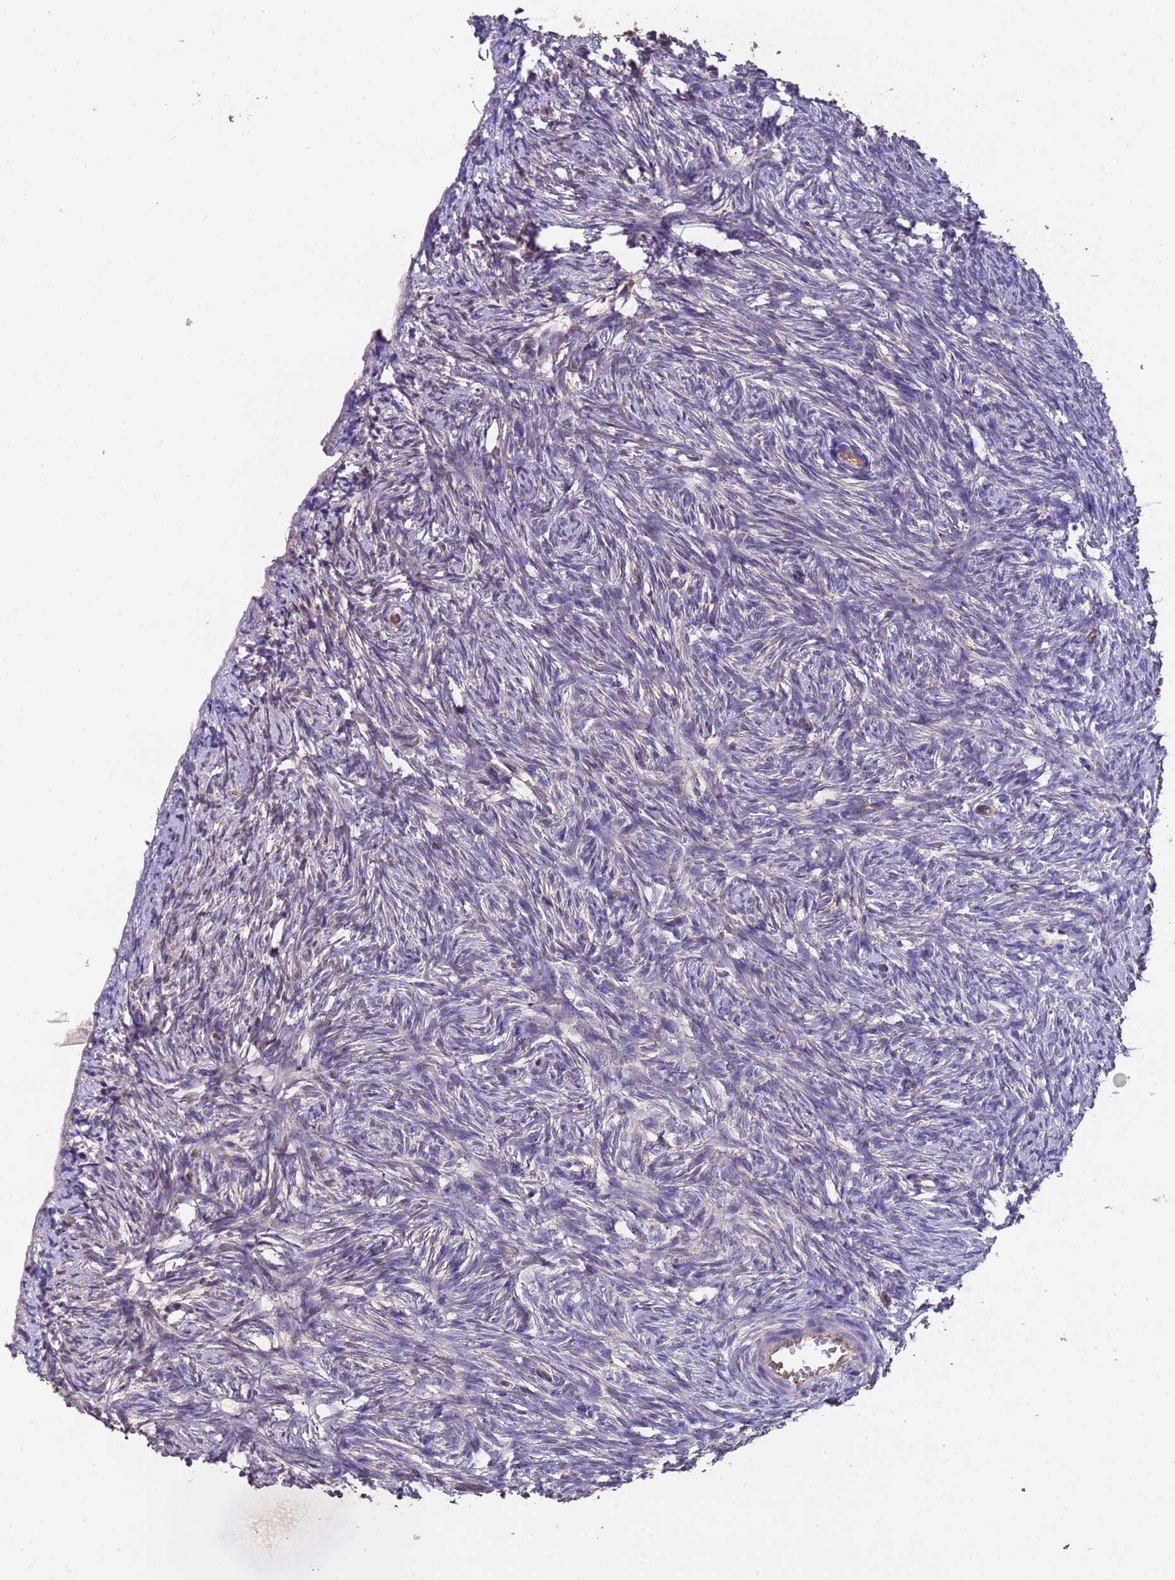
{"staining": {"intensity": "negative", "quantity": "none", "location": "none"}, "tissue": "ovary", "cell_type": "Ovarian stroma cells", "image_type": "normal", "snomed": [{"axis": "morphology", "description": "Normal tissue, NOS"}, {"axis": "topography", "description": "Ovary"}], "caption": "This is an IHC photomicrograph of normal ovary. There is no staining in ovarian stroma cells.", "gene": "NPHP1", "patient": {"sex": "female", "age": 51}}